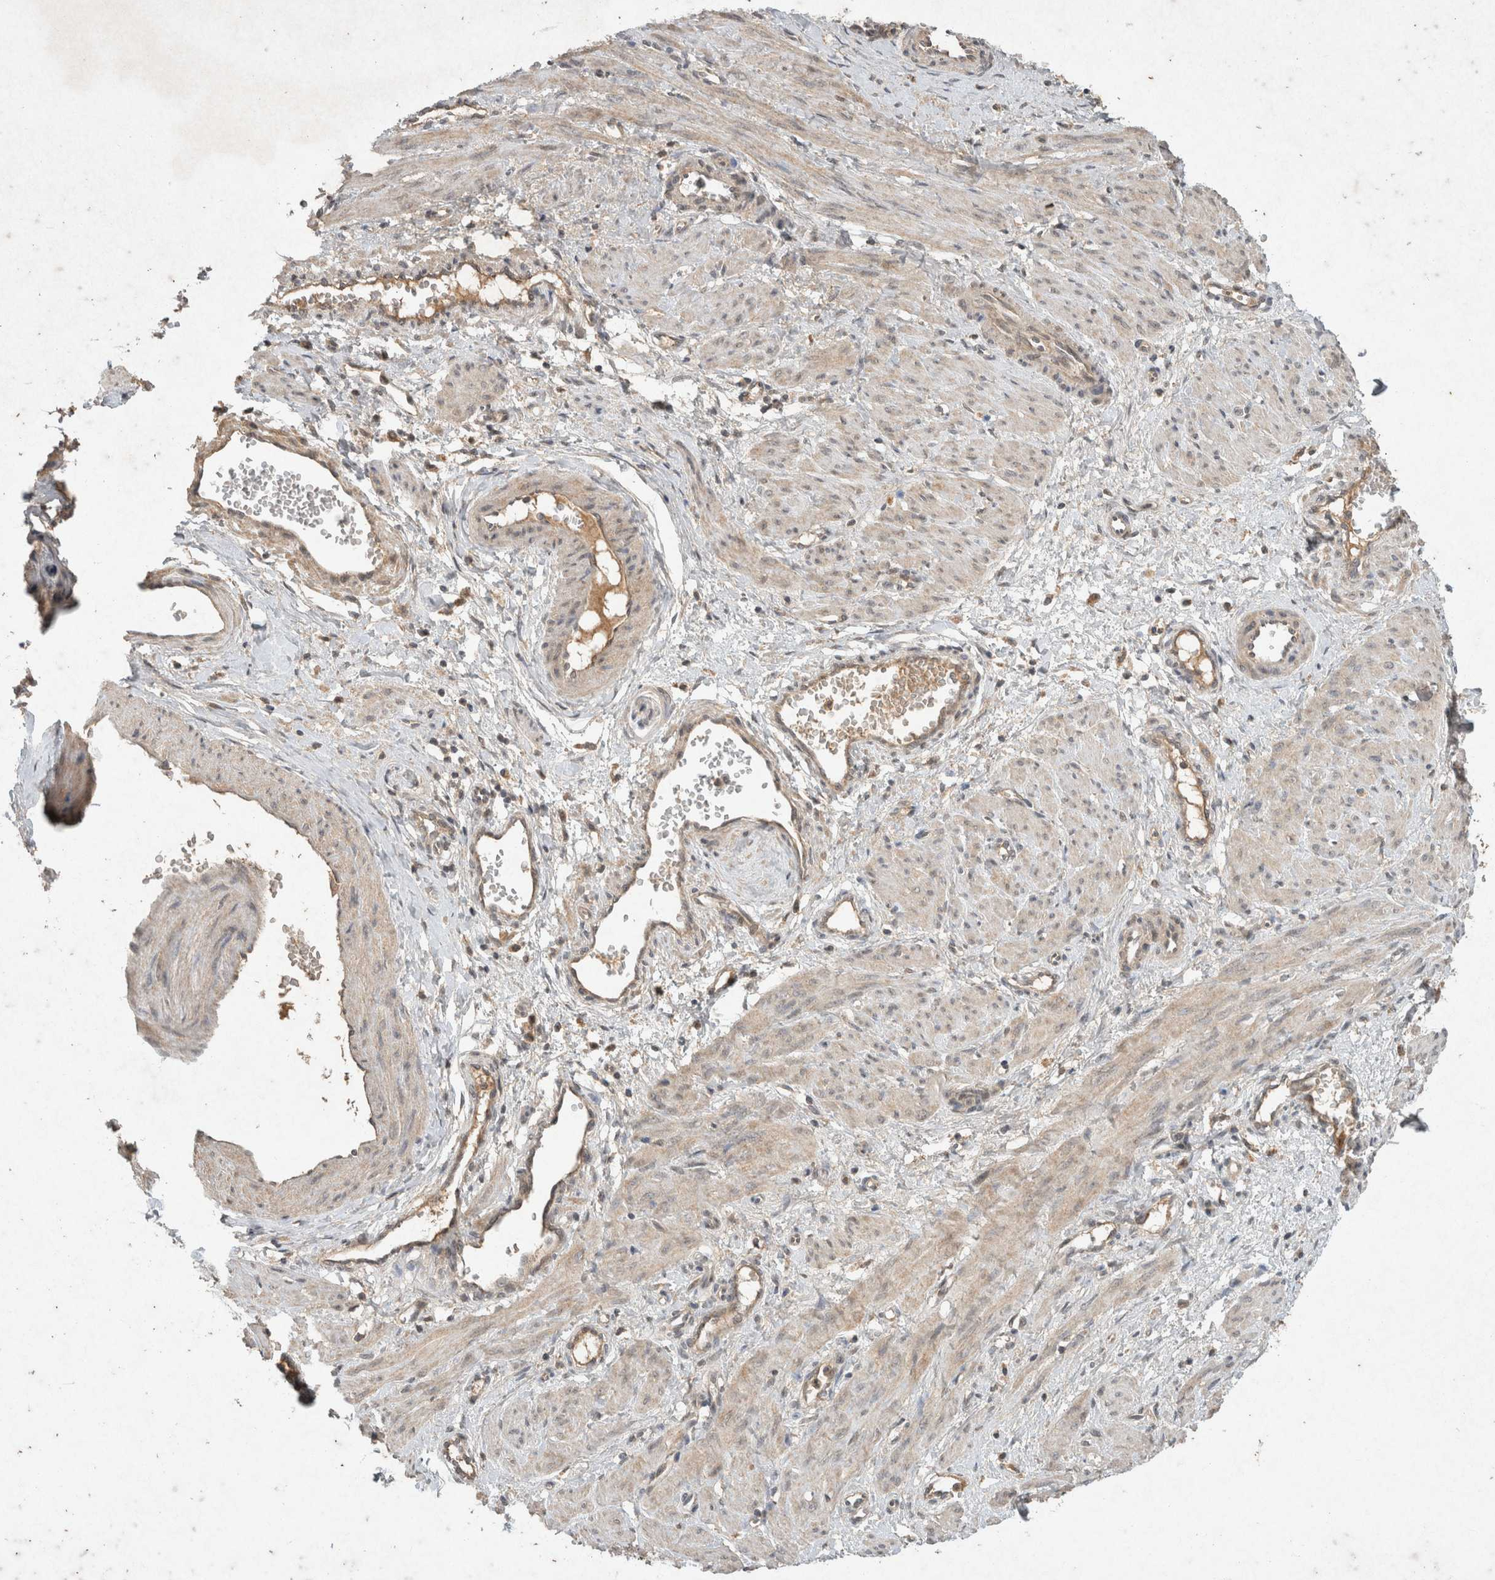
{"staining": {"intensity": "weak", "quantity": ">75%", "location": "cytoplasmic/membranous"}, "tissue": "smooth muscle", "cell_type": "Smooth muscle cells", "image_type": "normal", "snomed": [{"axis": "morphology", "description": "Normal tissue, NOS"}, {"axis": "topography", "description": "Endometrium"}], "caption": "IHC histopathology image of normal human smooth muscle stained for a protein (brown), which shows low levels of weak cytoplasmic/membranous positivity in approximately >75% of smooth muscle cells.", "gene": "LOXL2", "patient": {"sex": "female", "age": 33}}